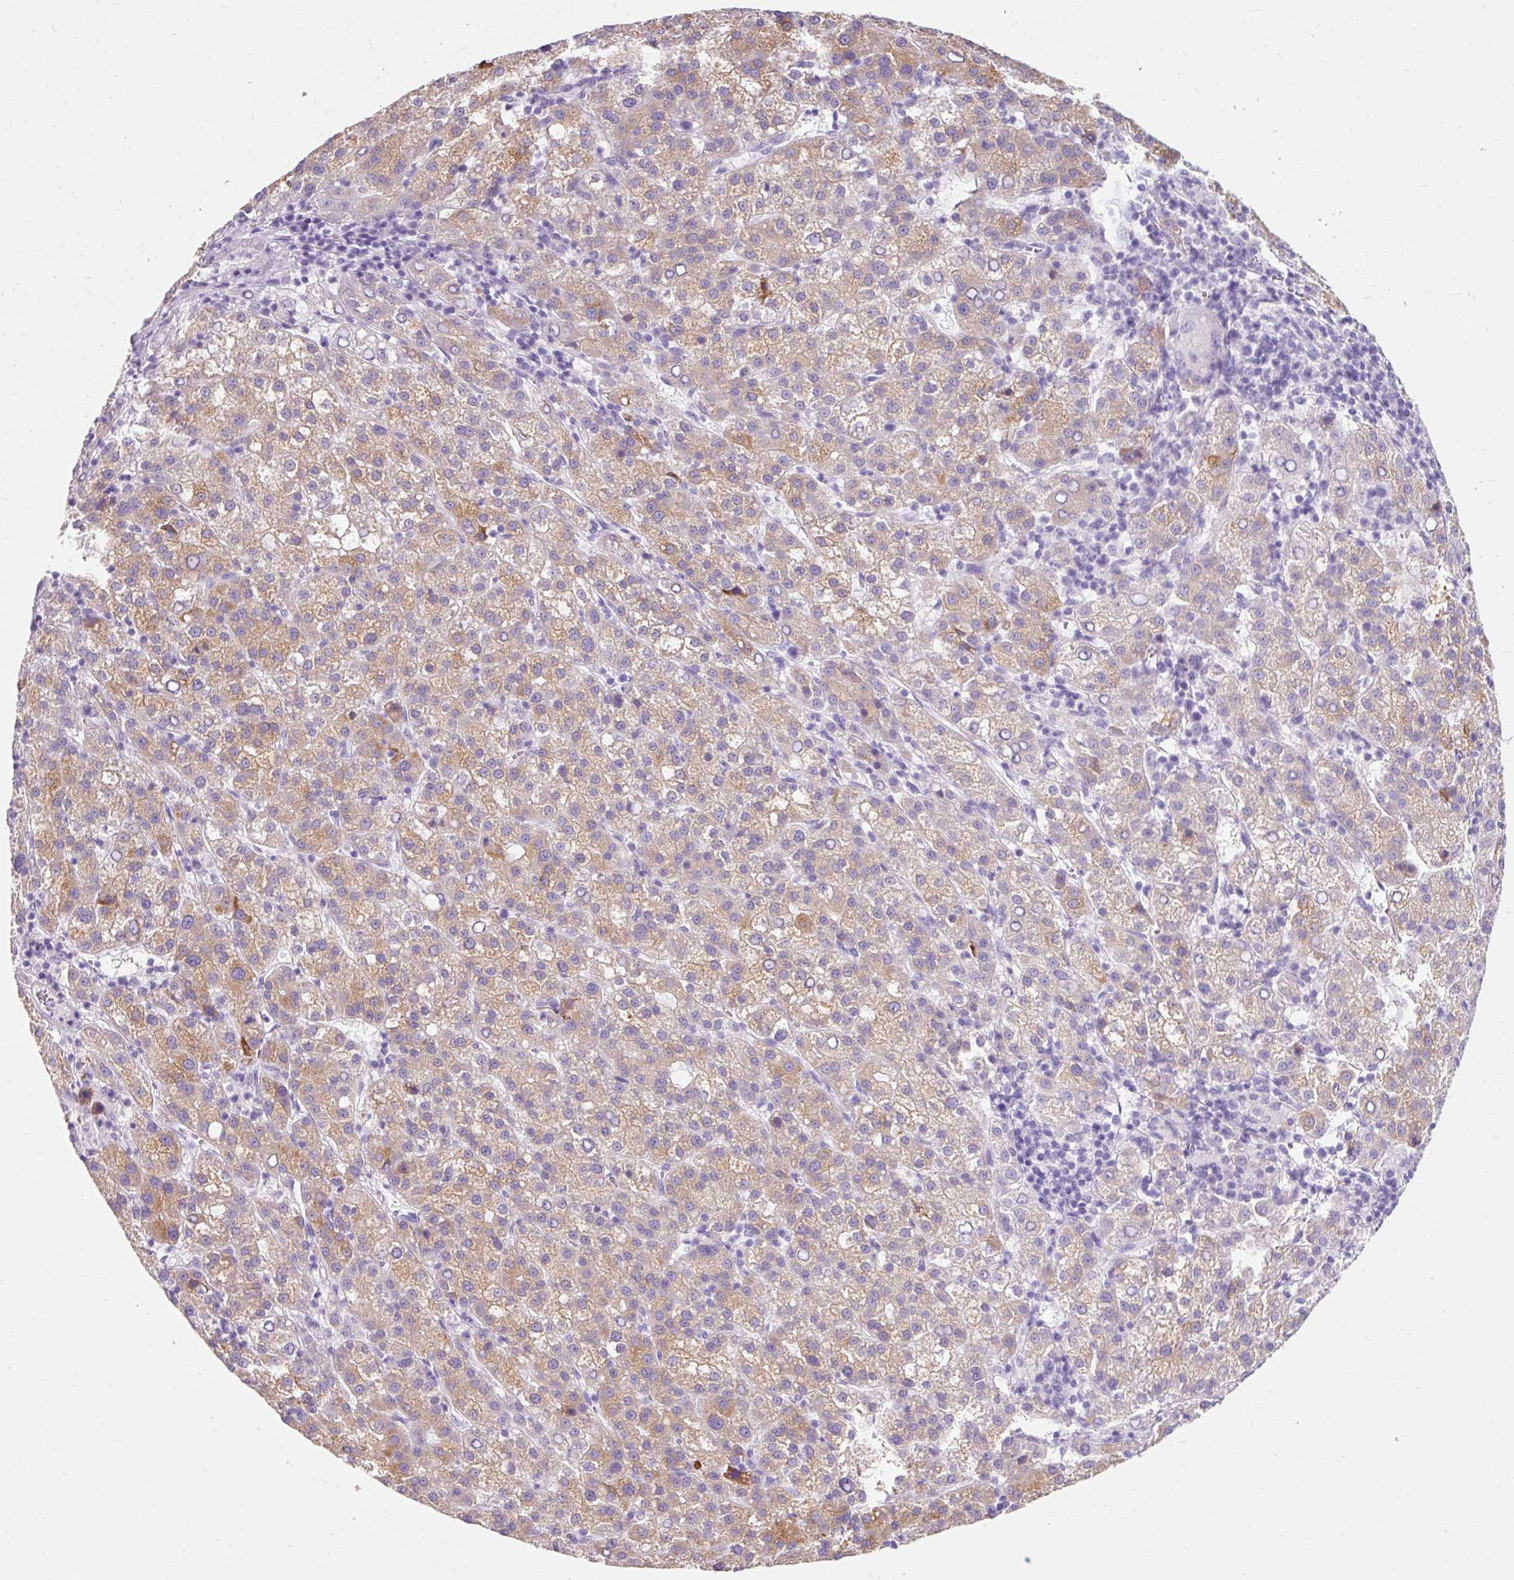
{"staining": {"intensity": "moderate", "quantity": ">75%", "location": "cytoplasmic/membranous"}, "tissue": "liver cancer", "cell_type": "Tumor cells", "image_type": "cancer", "snomed": [{"axis": "morphology", "description": "Carcinoma, Hepatocellular, NOS"}, {"axis": "topography", "description": "Liver"}], "caption": "A histopathology image showing moderate cytoplasmic/membranous expression in about >75% of tumor cells in liver cancer (hepatocellular carcinoma), as visualized by brown immunohistochemical staining.", "gene": "TMEM213", "patient": {"sex": "female", "age": 58}}